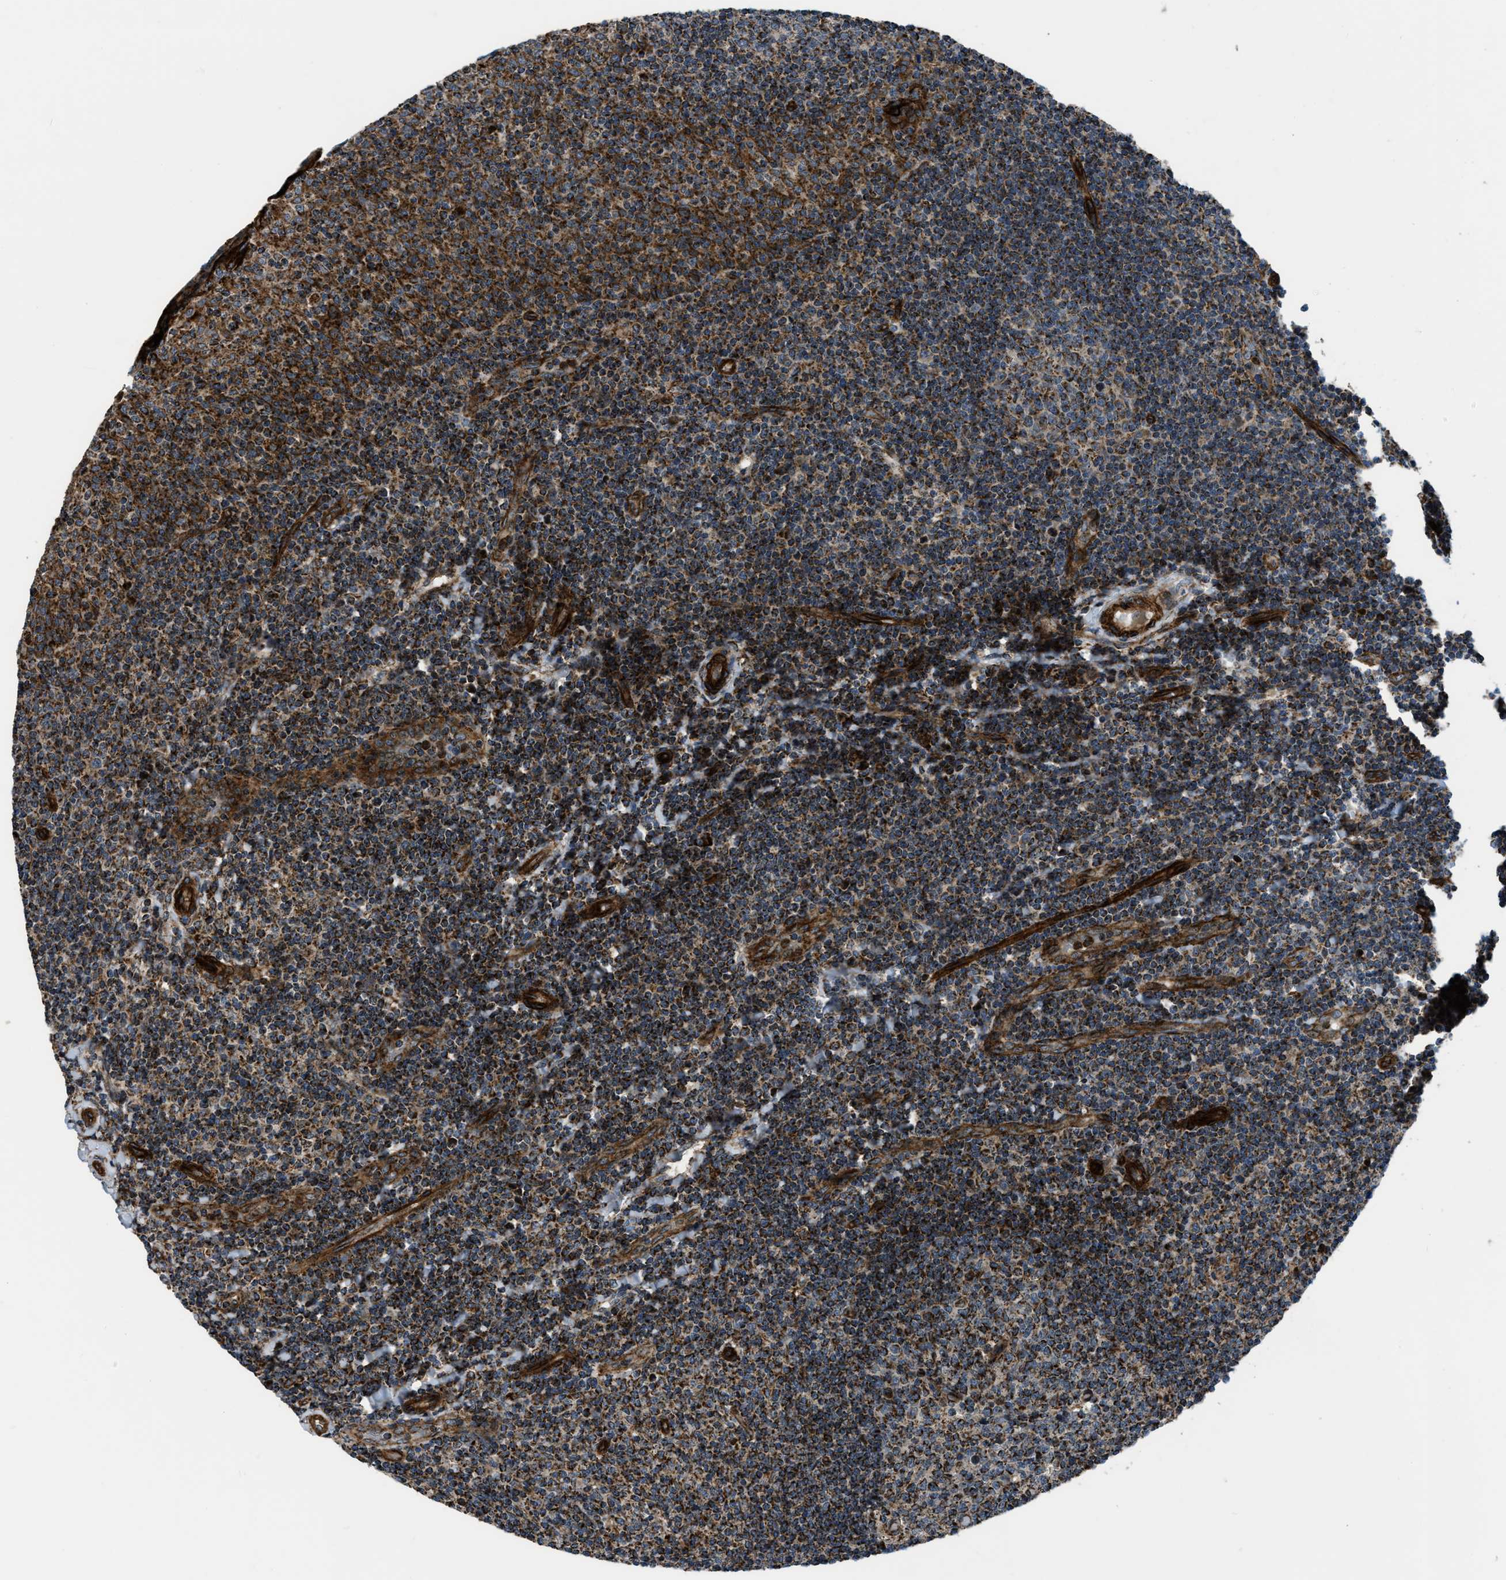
{"staining": {"intensity": "moderate", "quantity": ">75%", "location": "cytoplasmic/membranous"}, "tissue": "tonsil", "cell_type": "Germinal center cells", "image_type": "normal", "snomed": [{"axis": "morphology", "description": "Normal tissue, NOS"}, {"axis": "topography", "description": "Tonsil"}], "caption": "This histopathology image demonstrates immunohistochemistry staining of benign human tonsil, with medium moderate cytoplasmic/membranous positivity in about >75% of germinal center cells.", "gene": "GSDME", "patient": {"sex": "female", "age": 19}}